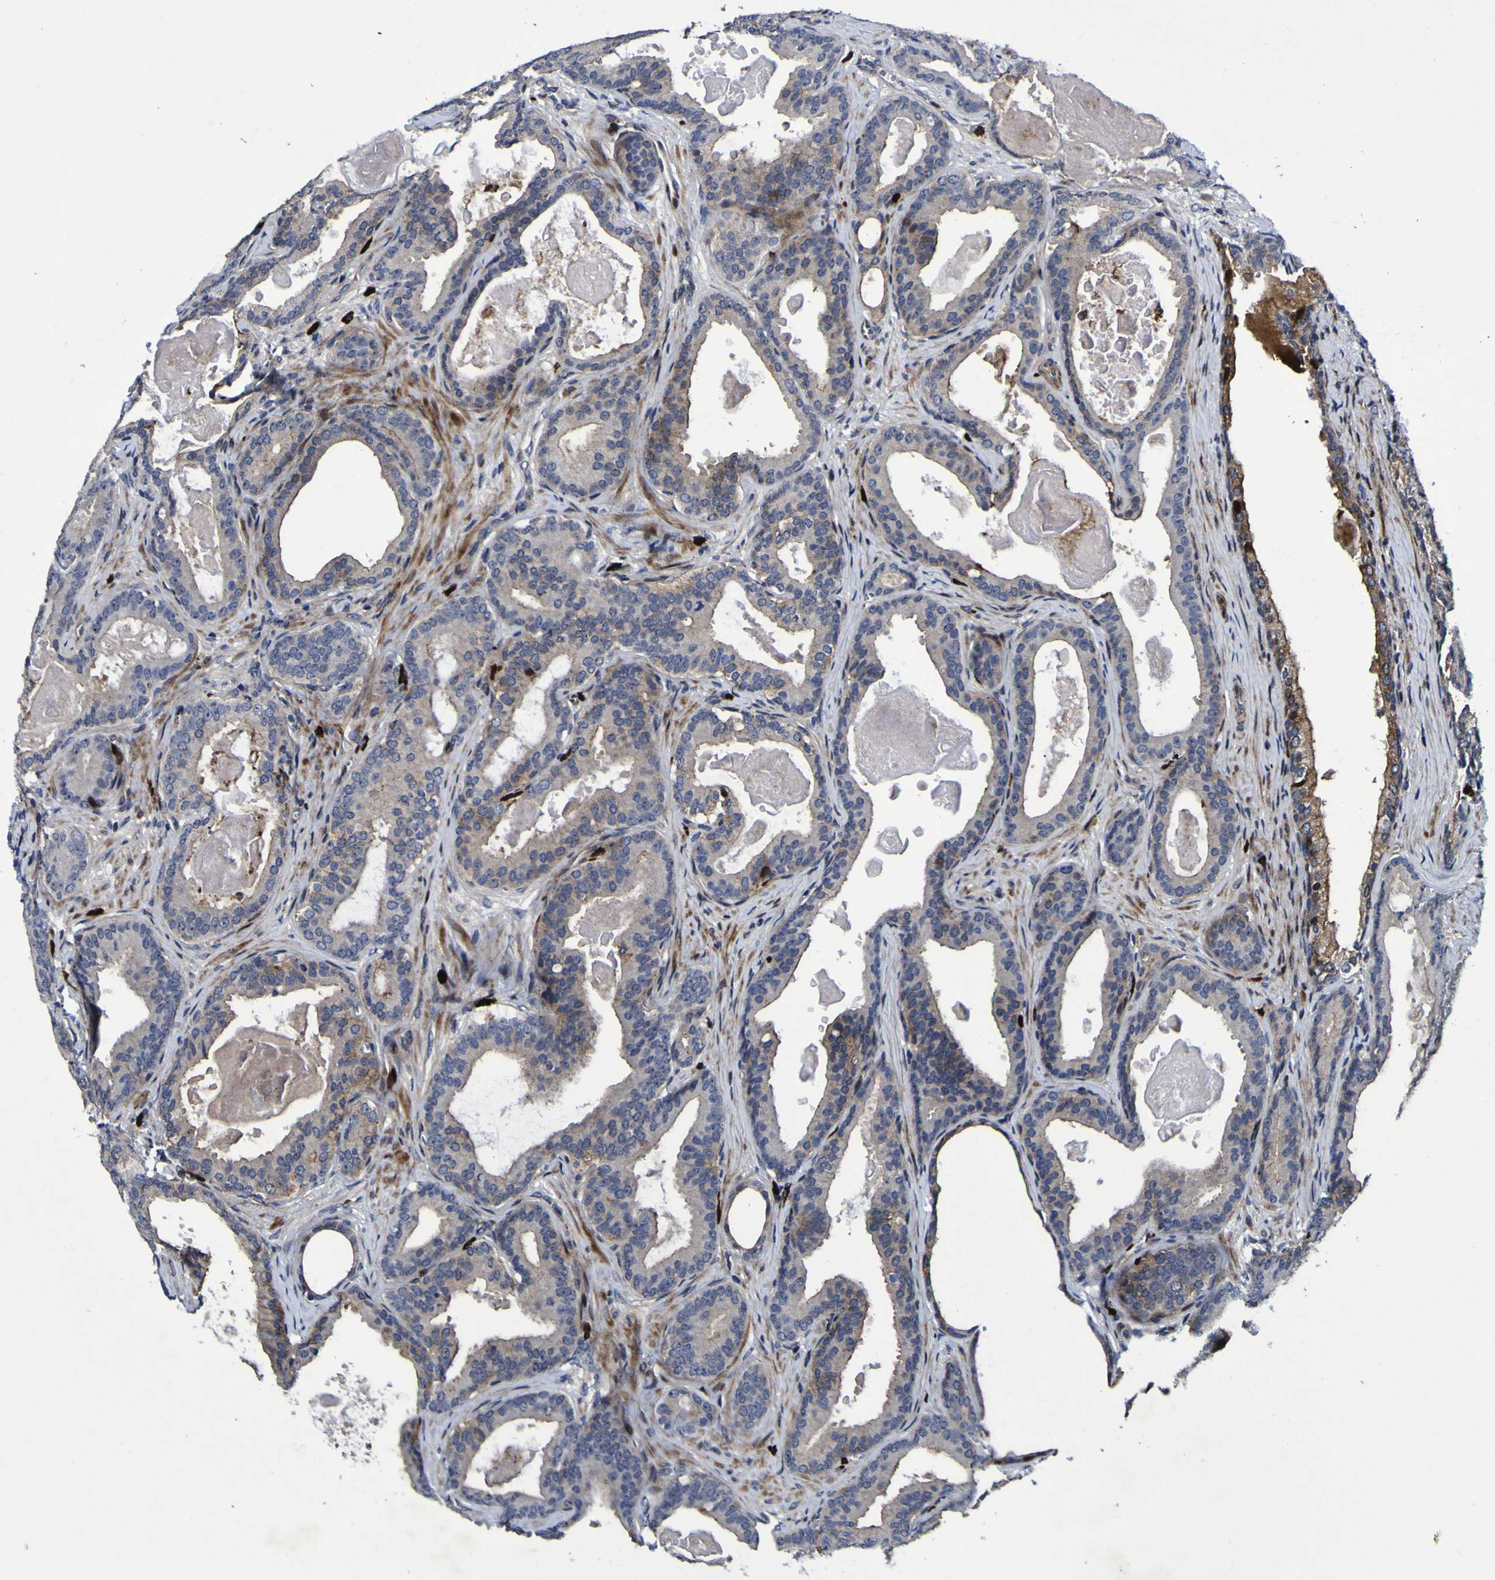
{"staining": {"intensity": "weak", "quantity": ">75%", "location": "cytoplasmic/membranous"}, "tissue": "prostate cancer", "cell_type": "Tumor cells", "image_type": "cancer", "snomed": [{"axis": "morphology", "description": "Adenocarcinoma, High grade"}, {"axis": "topography", "description": "Prostate"}], "caption": "There is low levels of weak cytoplasmic/membranous positivity in tumor cells of prostate cancer, as demonstrated by immunohistochemical staining (brown color).", "gene": "MGLL", "patient": {"sex": "male", "age": 60}}